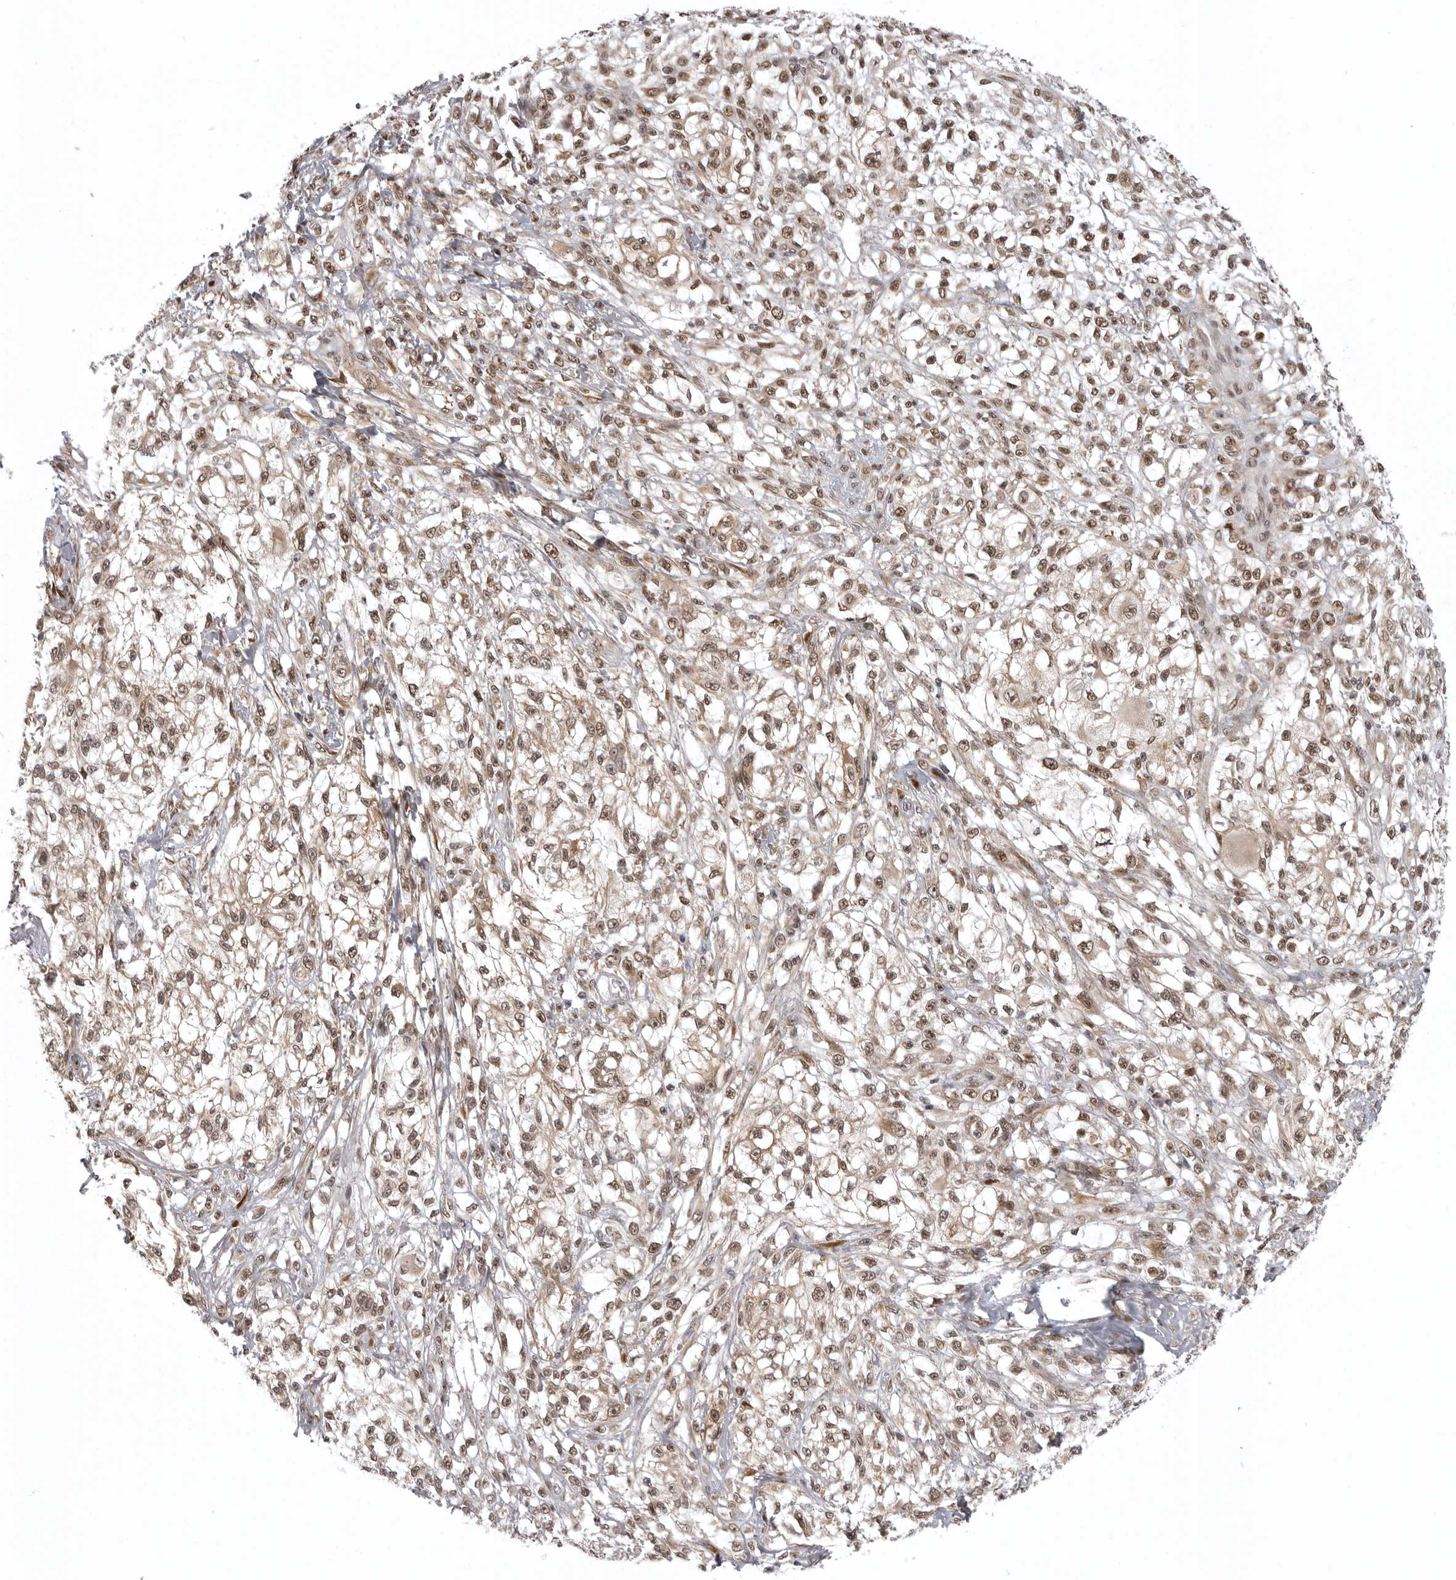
{"staining": {"intensity": "moderate", "quantity": ">75%", "location": "nuclear"}, "tissue": "melanoma", "cell_type": "Tumor cells", "image_type": "cancer", "snomed": [{"axis": "morphology", "description": "Malignant melanoma, NOS"}, {"axis": "topography", "description": "Skin of head"}], "caption": "This micrograph displays immunohistochemistry staining of malignant melanoma, with medium moderate nuclear staining in about >75% of tumor cells.", "gene": "PRDM10", "patient": {"sex": "male", "age": 83}}